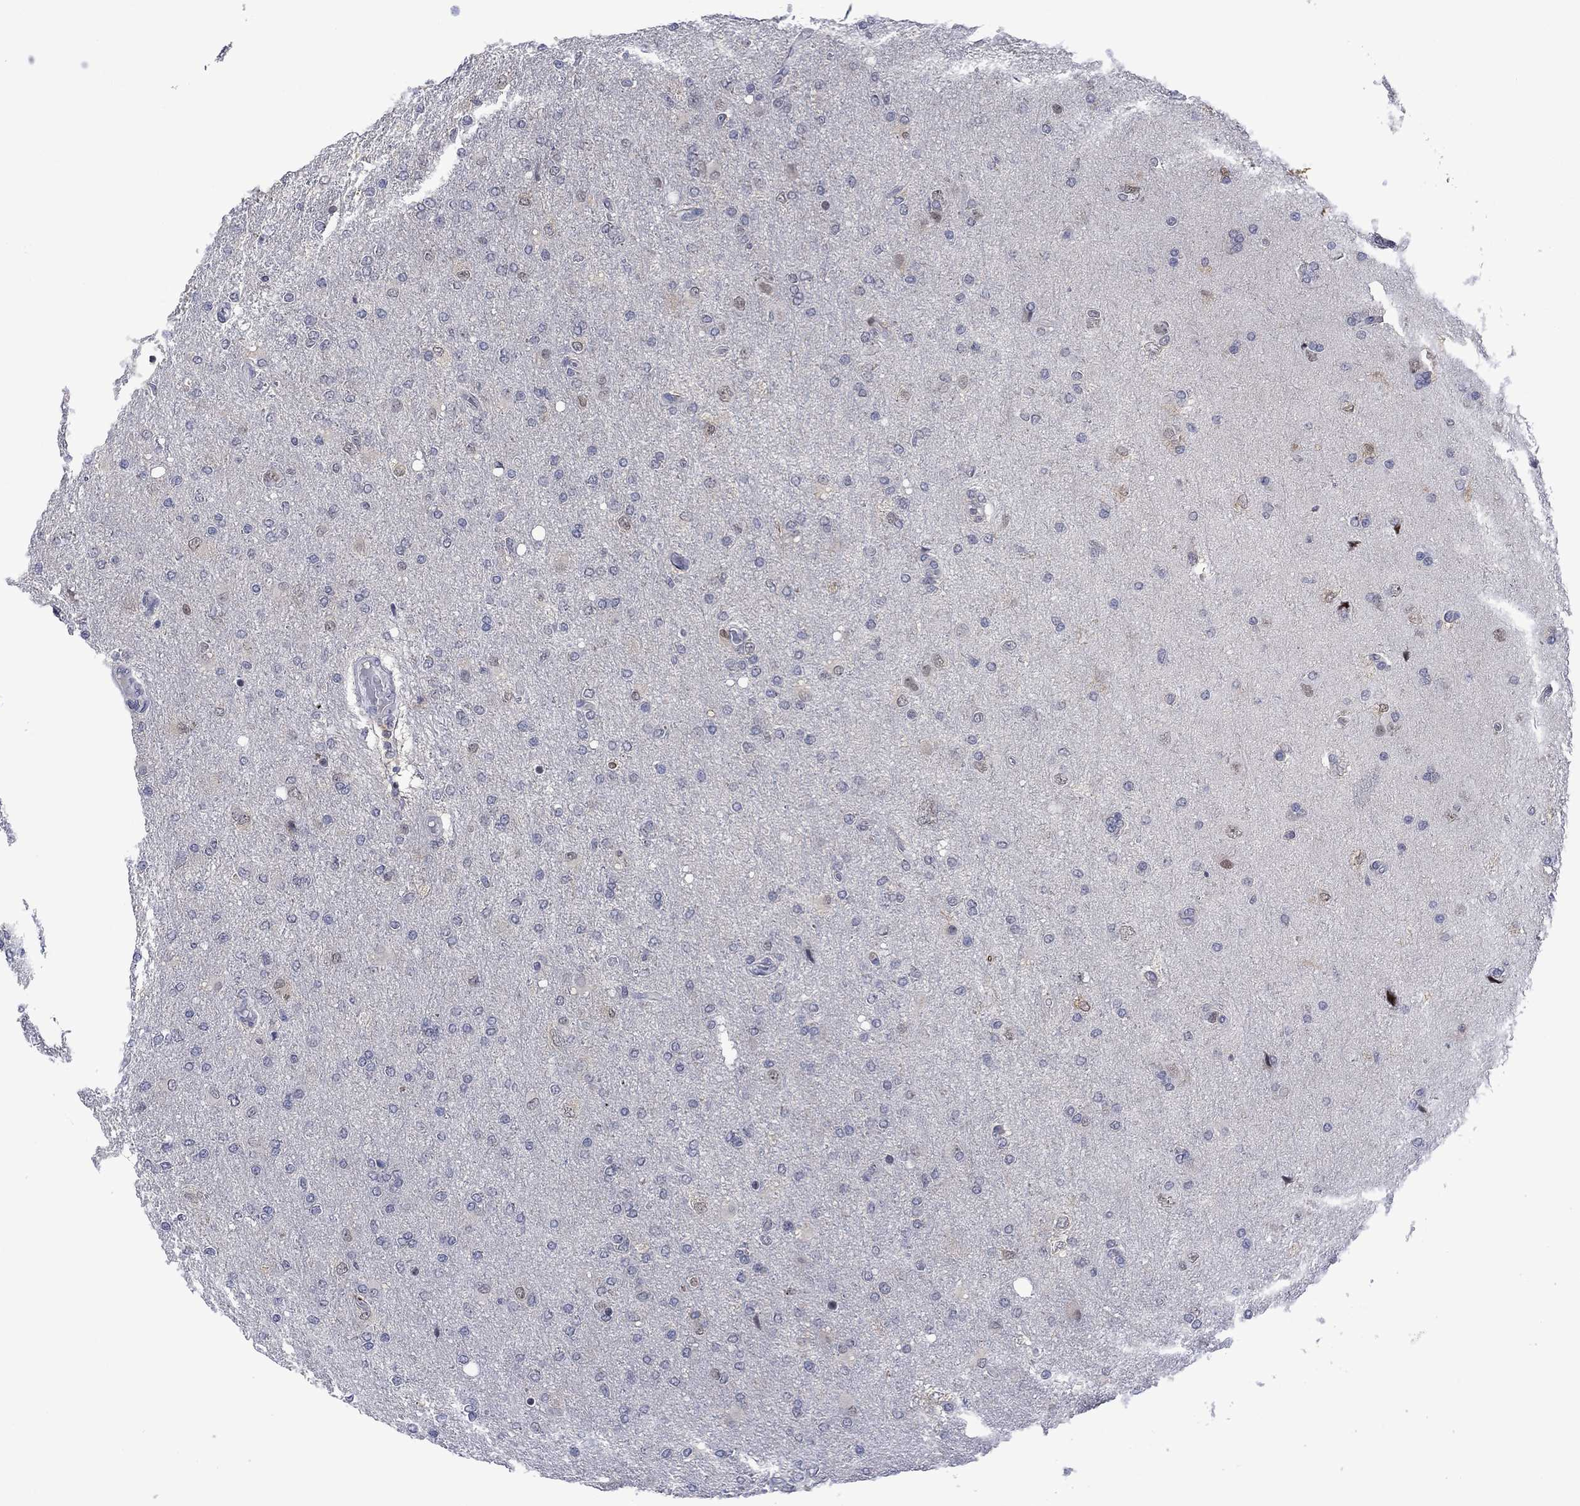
{"staining": {"intensity": "negative", "quantity": "none", "location": "none"}, "tissue": "glioma", "cell_type": "Tumor cells", "image_type": "cancer", "snomed": [{"axis": "morphology", "description": "Glioma, malignant, High grade"}, {"axis": "topography", "description": "Cerebral cortex"}], "caption": "Human glioma stained for a protein using immunohistochemistry shows no positivity in tumor cells.", "gene": "AGL", "patient": {"sex": "male", "age": 70}}